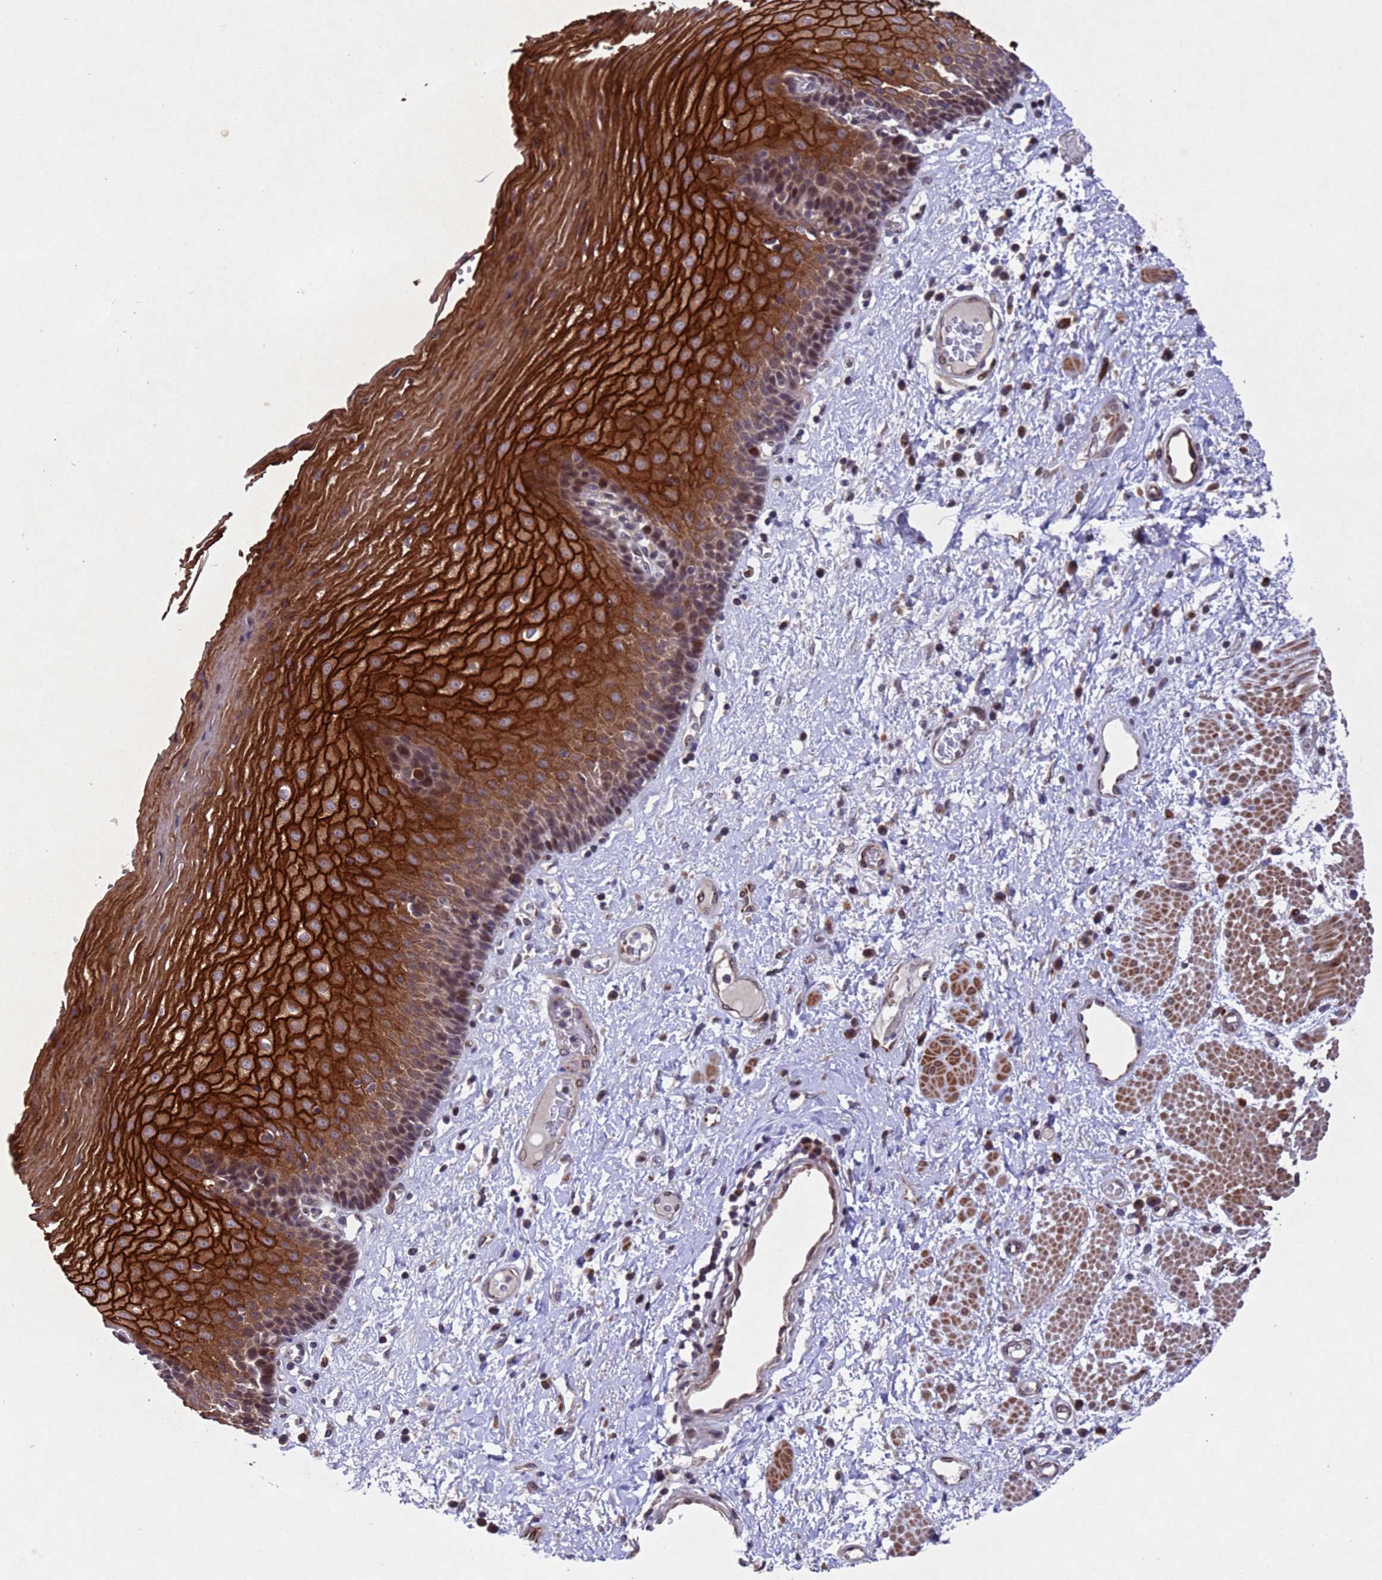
{"staining": {"intensity": "strong", "quantity": ">75%", "location": "cytoplasmic/membranous,nuclear"}, "tissue": "esophagus", "cell_type": "Squamous epithelial cells", "image_type": "normal", "snomed": [{"axis": "morphology", "description": "Normal tissue, NOS"}, {"axis": "morphology", "description": "Adenocarcinoma, NOS"}, {"axis": "topography", "description": "Esophagus"}], "caption": "Brown immunohistochemical staining in benign esophagus demonstrates strong cytoplasmic/membranous,nuclear positivity in approximately >75% of squamous epithelial cells. Ihc stains the protein of interest in brown and the nuclei are stained blue.", "gene": "TBK1", "patient": {"sex": "male", "age": 62}}